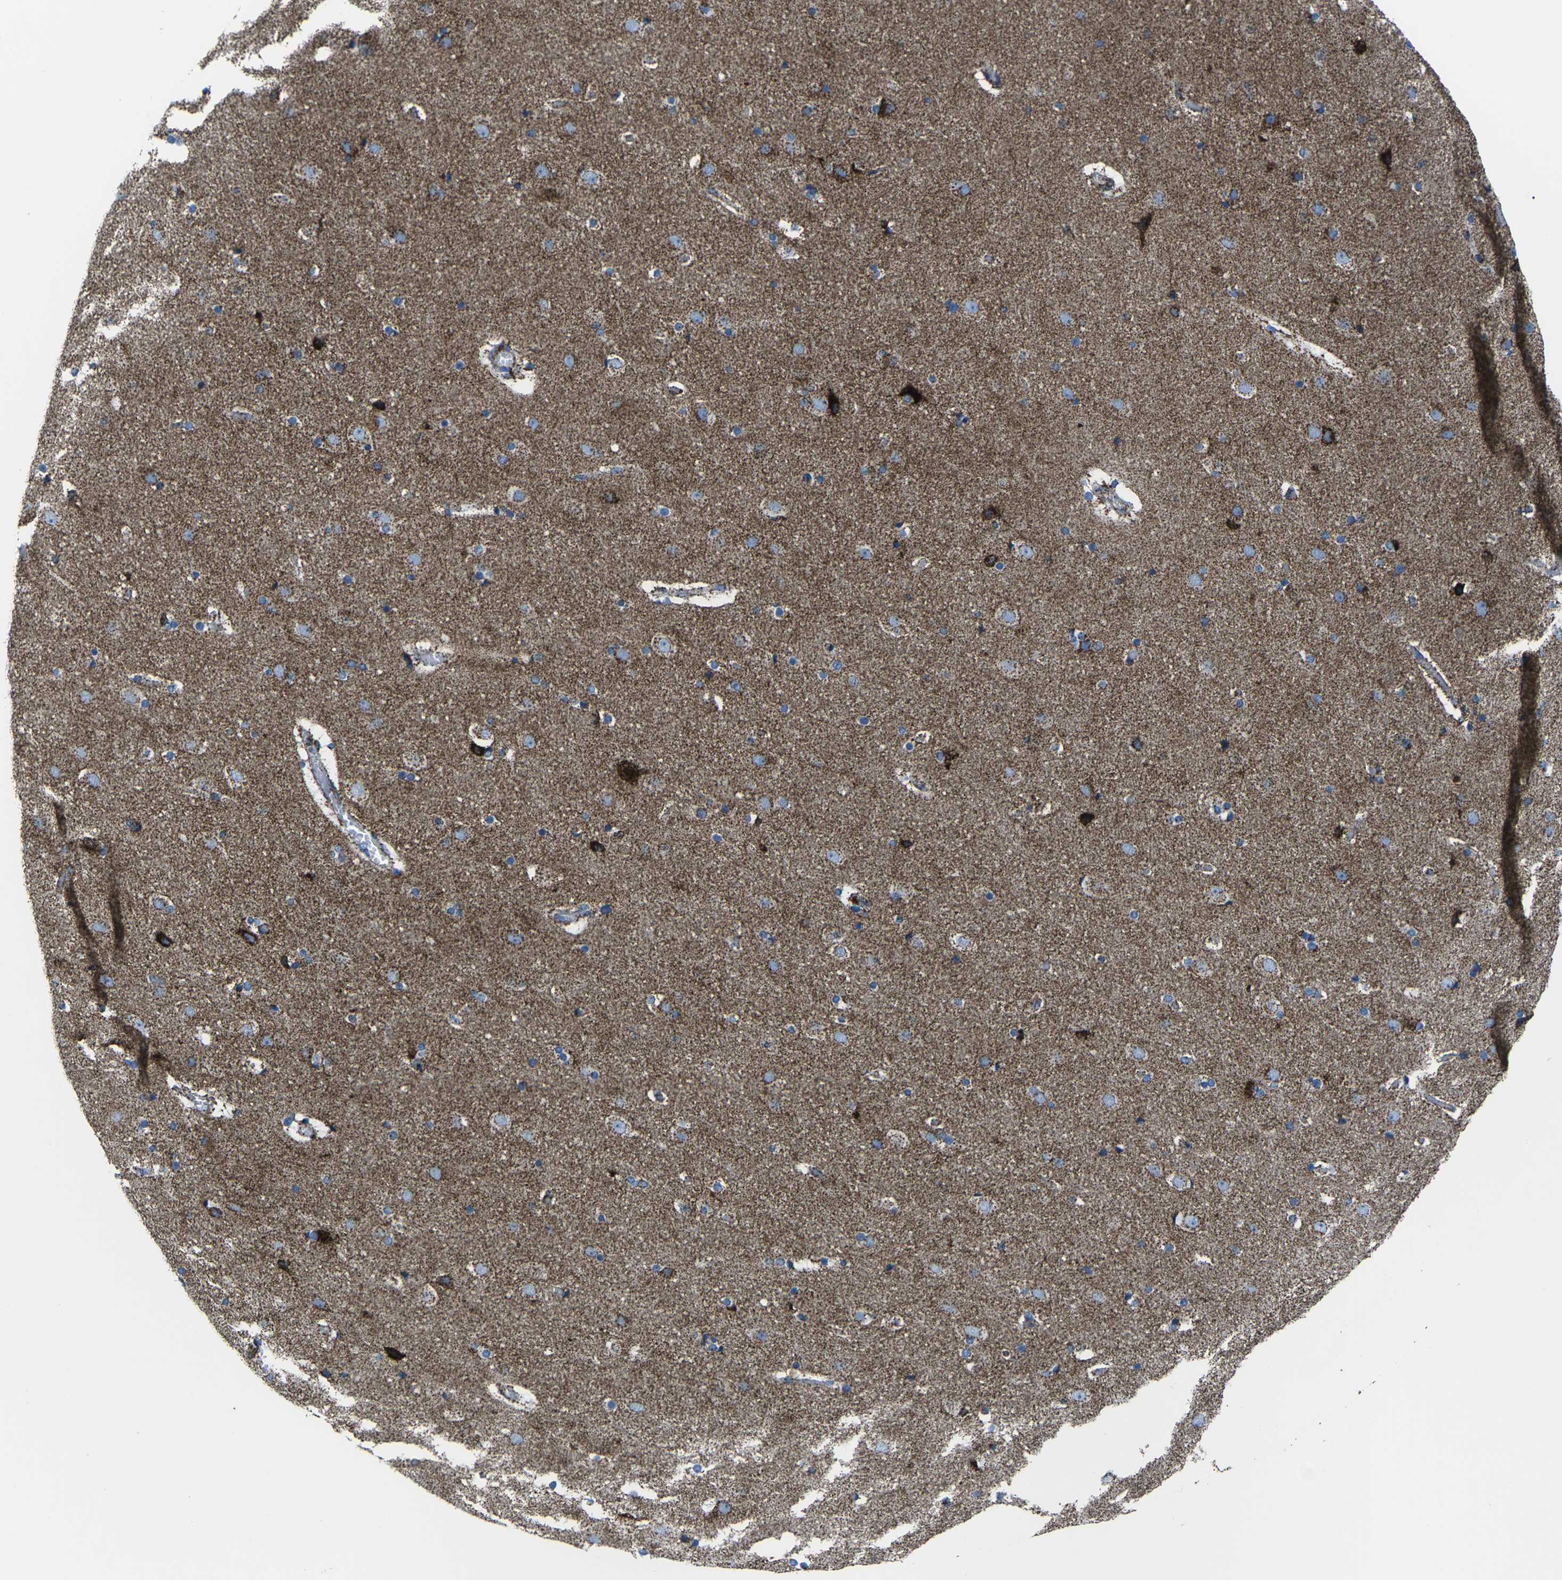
{"staining": {"intensity": "moderate", "quantity": ">75%", "location": "cytoplasmic/membranous"}, "tissue": "cerebral cortex", "cell_type": "Endothelial cells", "image_type": "normal", "snomed": [{"axis": "morphology", "description": "Normal tissue, NOS"}, {"axis": "topography", "description": "Cerebral cortex"}], "caption": "A photomicrograph of cerebral cortex stained for a protein shows moderate cytoplasmic/membranous brown staining in endothelial cells. The staining was performed using DAB (3,3'-diaminobenzidine), with brown indicating positive protein expression. Nuclei are stained blue with hematoxylin.", "gene": "MT", "patient": {"sex": "male", "age": 57}}